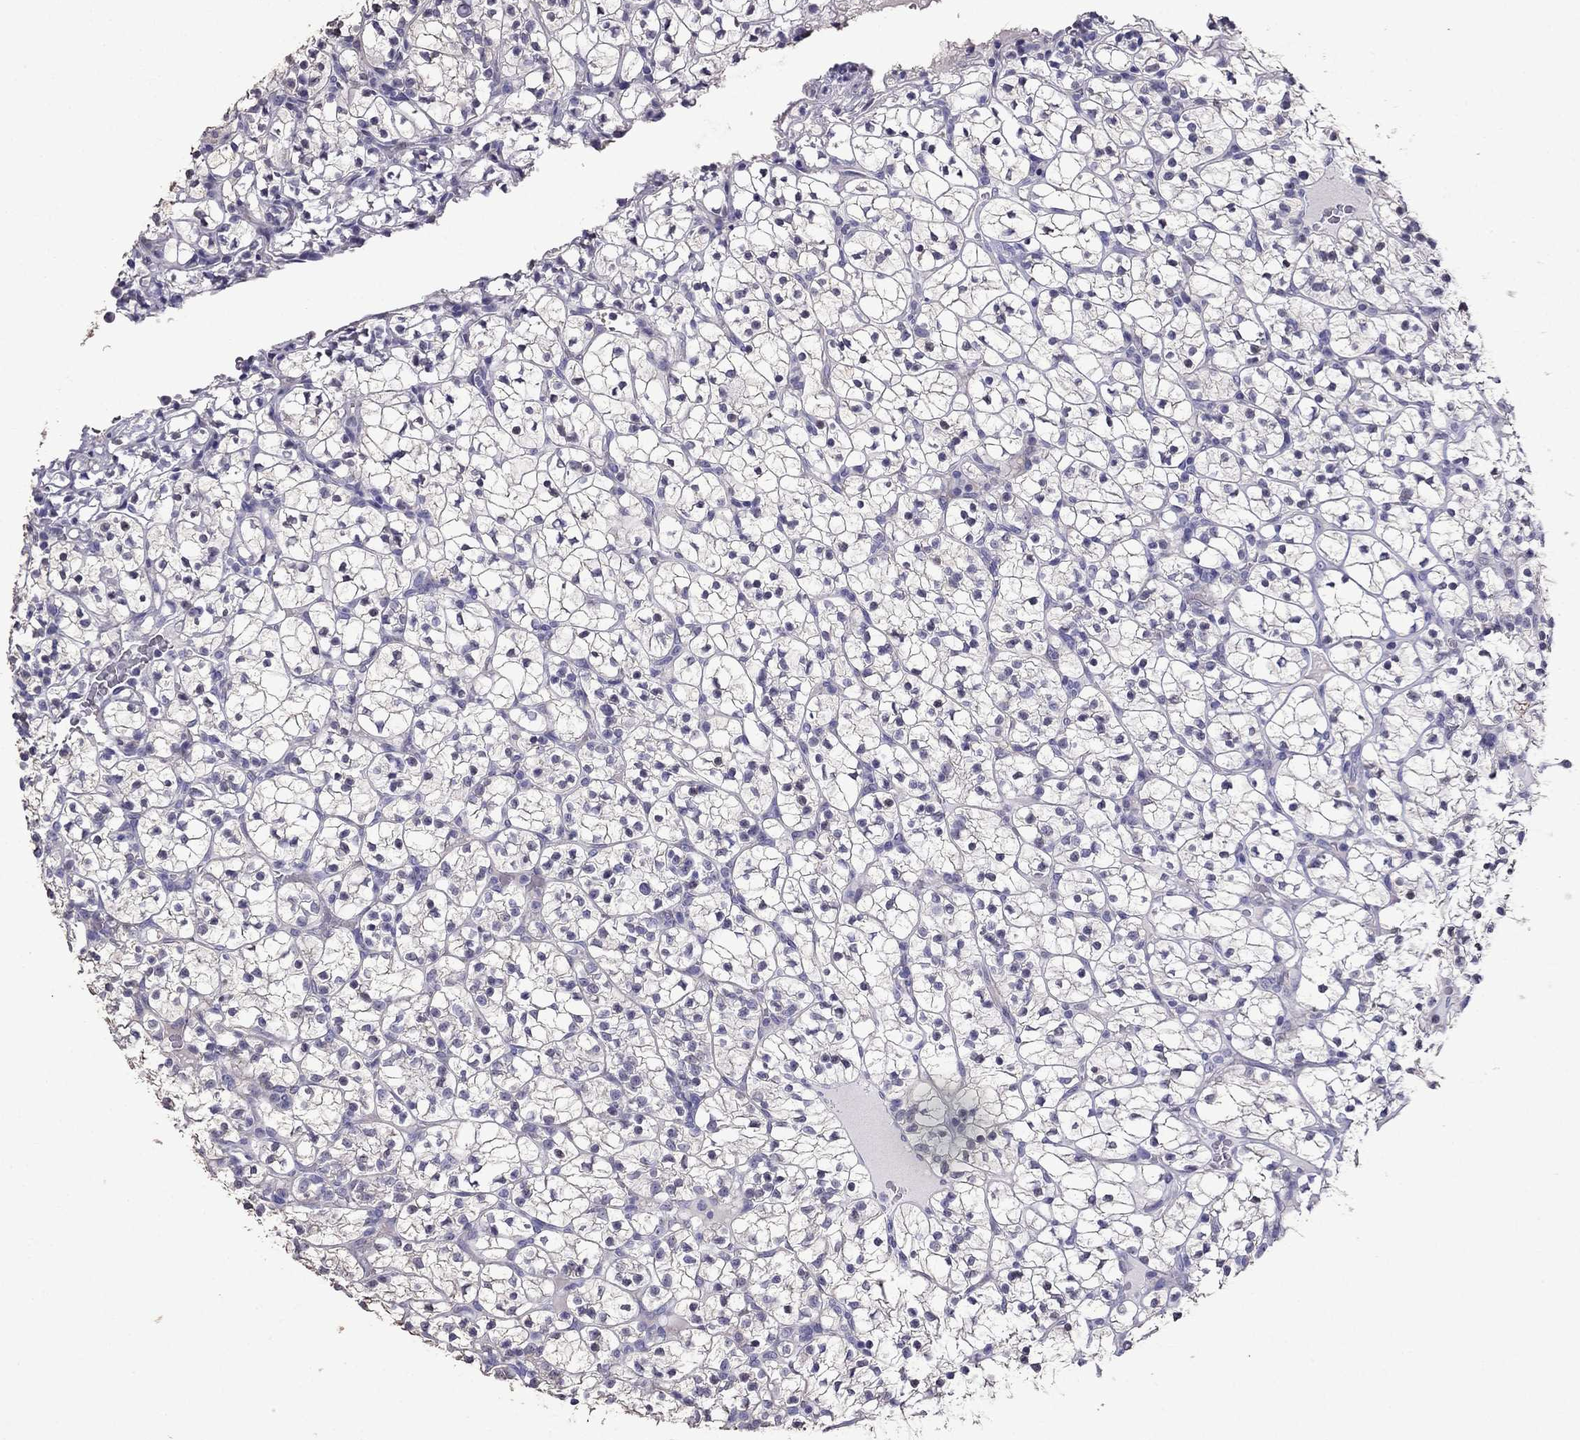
{"staining": {"intensity": "negative", "quantity": "none", "location": "none"}, "tissue": "renal cancer", "cell_type": "Tumor cells", "image_type": "cancer", "snomed": [{"axis": "morphology", "description": "Adenocarcinoma, NOS"}, {"axis": "topography", "description": "Kidney"}], "caption": "Immunohistochemistry (IHC) histopathology image of neoplastic tissue: human renal cancer (adenocarcinoma) stained with DAB reveals no significant protein expression in tumor cells.", "gene": "AK5", "patient": {"sex": "female", "age": 89}}